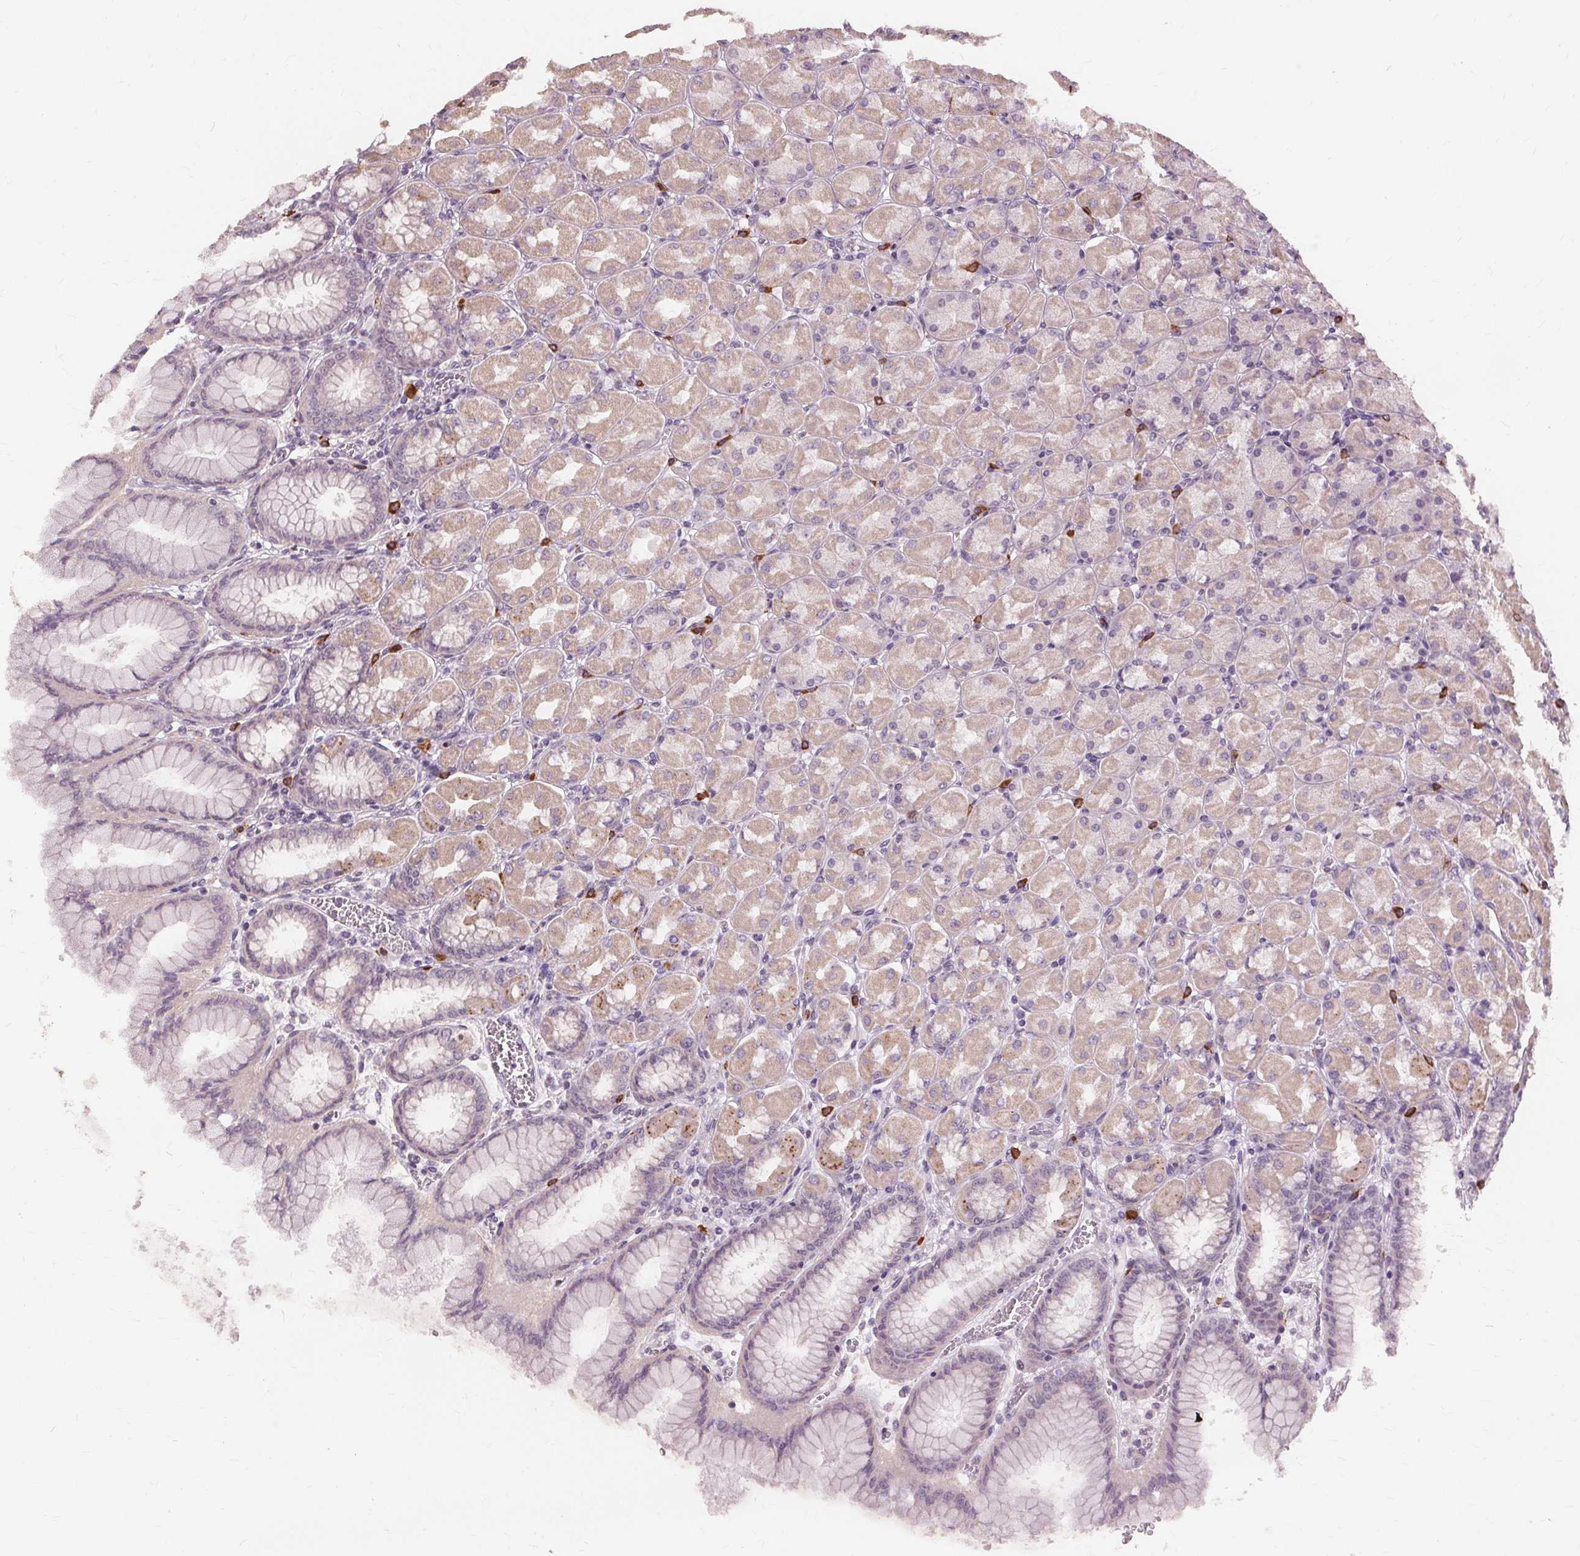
{"staining": {"intensity": "weak", "quantity": "25%-75%", "location": "cytoplasmic/membranous"}, "tissue": "stomach", "cell_type": "Glandular cells", "image_type": "normal", "snomed": [{"axis": "morphology", "description": "Normal tissue, NOS"}, {"axis": "topography", "description": "Stomach, upper"}], "caption": "Immunohistochemical staining of normal stomach reveals 25%-75% levels of weak cytoplasmic/membranous protein expression in about 25%-75% of glandular cells. The staining is performed using DAB (3,3'-diaminobenzidine) brown chromogen to label protein expression. The nuclei are counter-stained blue using hematoxylin.", "gene": "SIGLEC6", "patient": {"sex": "female", "age": 56}}